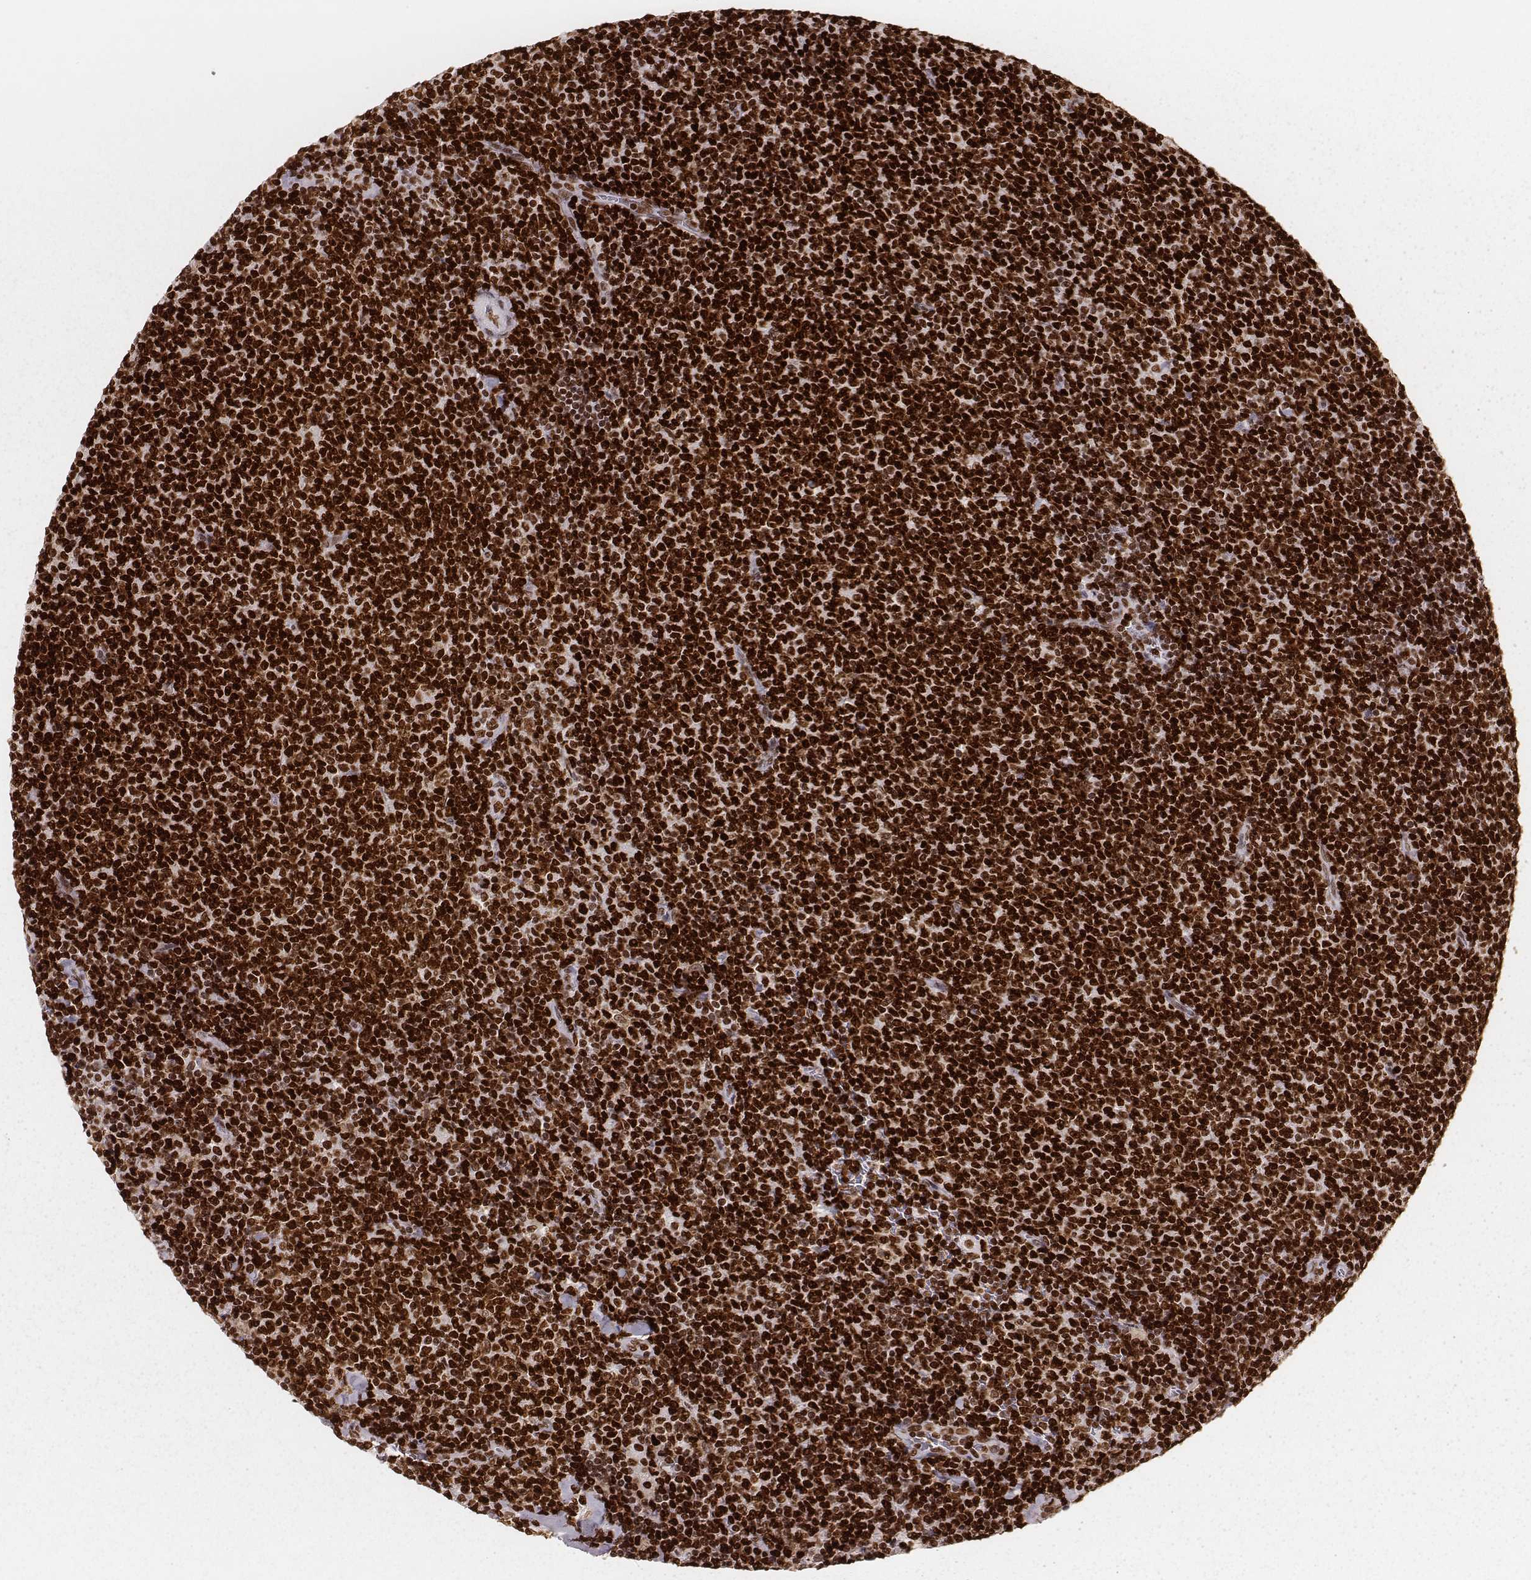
{"staining": {"intensity": "strong", "quantity": ">75%", "location": "nuclear"}, "tissue": "lymphoma", "cell_type": "Tumor cells", "image_type": "cancer", "snomed": [{"axis": "morphology", "description": "Malignant lymphoma, non-Hodgkin's type, Low grade"}, {"axis": "topography", "description": "Lymph node"}], "caption": "Lymphoma was stained to show a protein in brown. There is high levels of strong nuclear staining in approximately >75% of tumor cells.", "gene": "PARP1", "patient": {"sex": "male", "age": 52}}